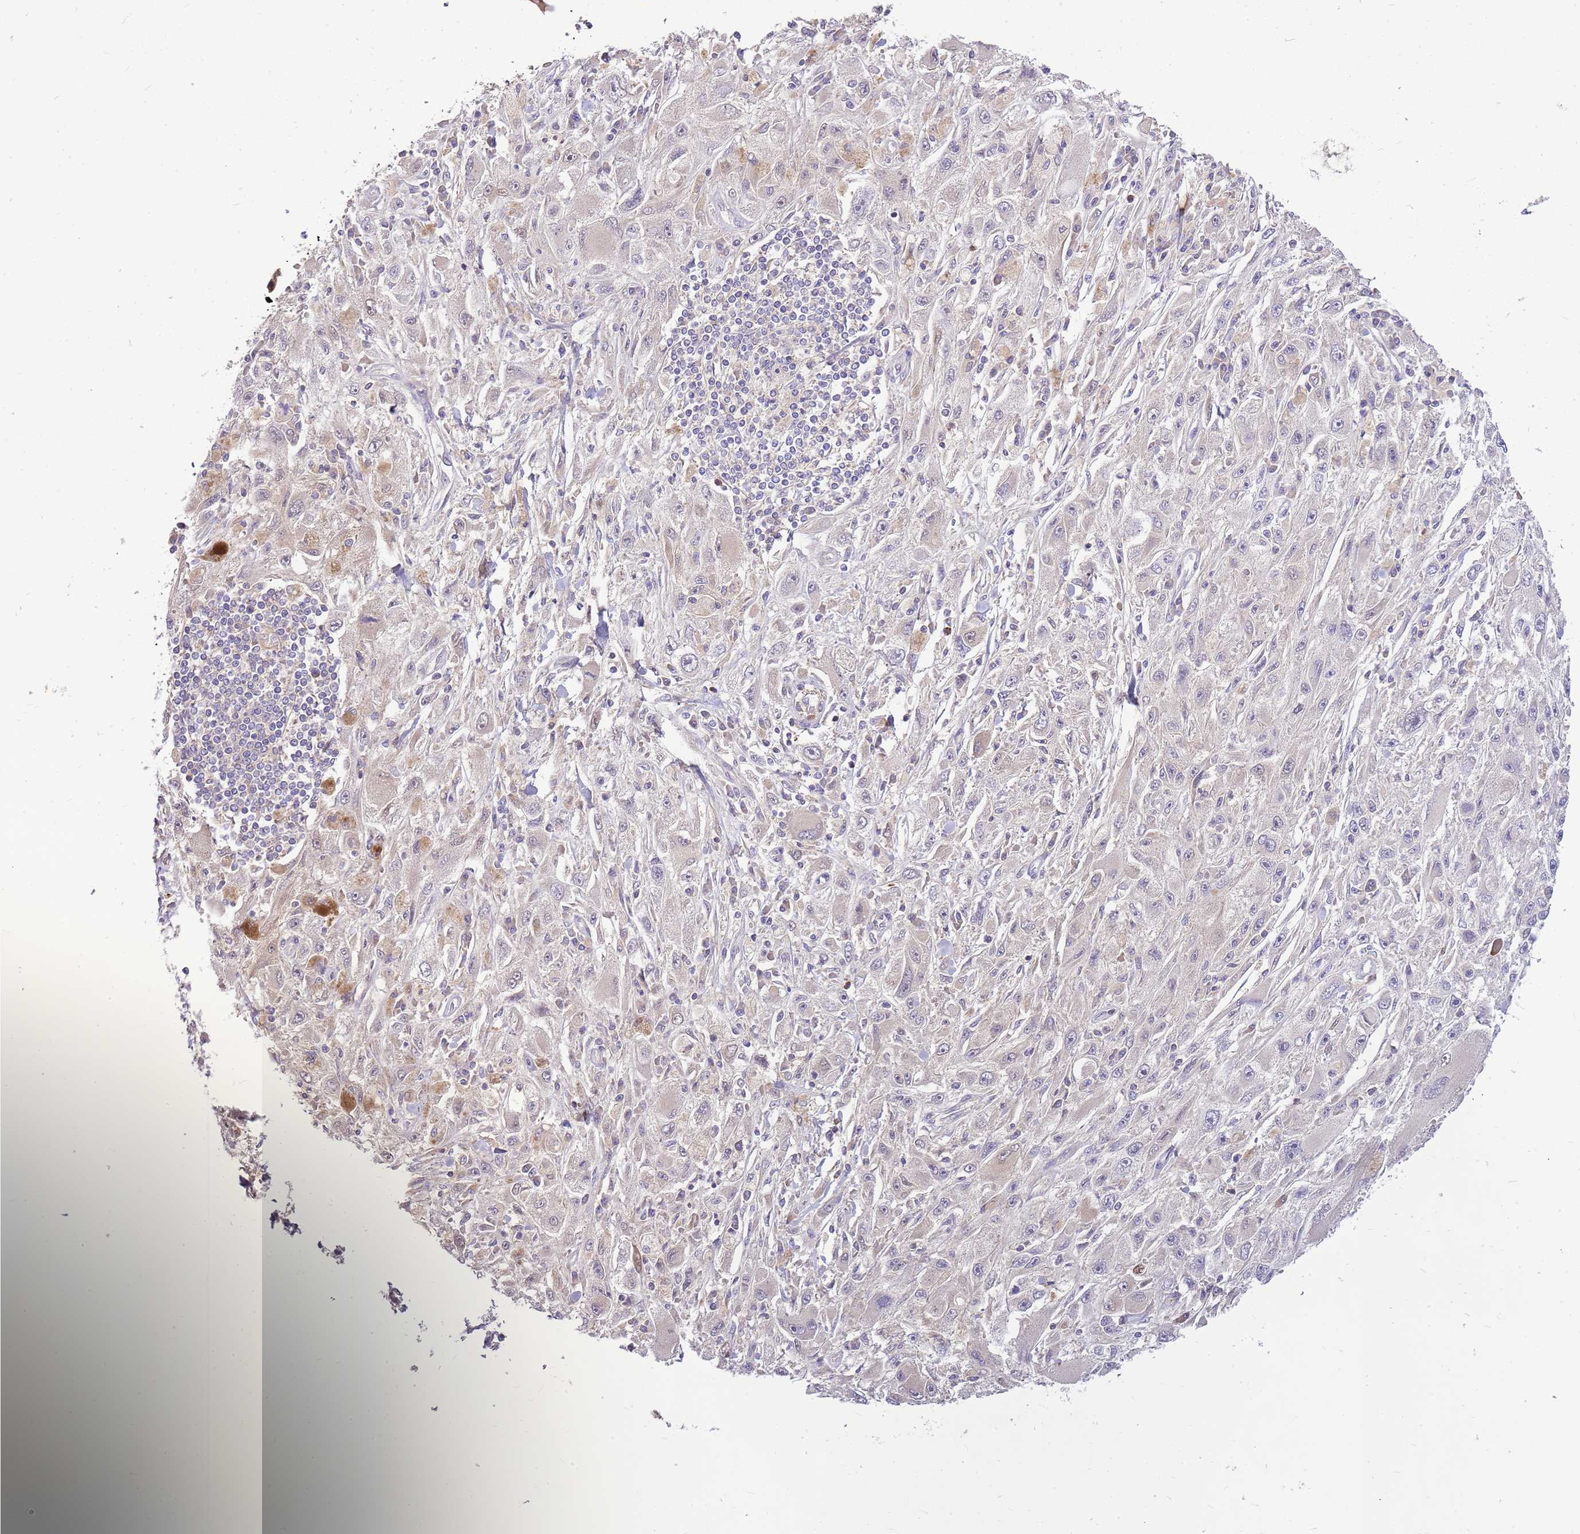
{"staining": {"intensity": "negative", "quantity": "none", "location": "none"}, "tissue": "melanoma", "cell_type": "Tumor cells", "image_type": "cancer", "snomed": [{"axis": "morphology", "description": "Malignant melanoma, Metastatic site"}, {"axis": "topography", "description": "Skin"}], "caption": "IHC histopathology image of human melanoma stained for a protein (brown), which reveals no expression in tumor cells.", "gene": "MVD", "patient": {"sex": "male", "age": 53}}